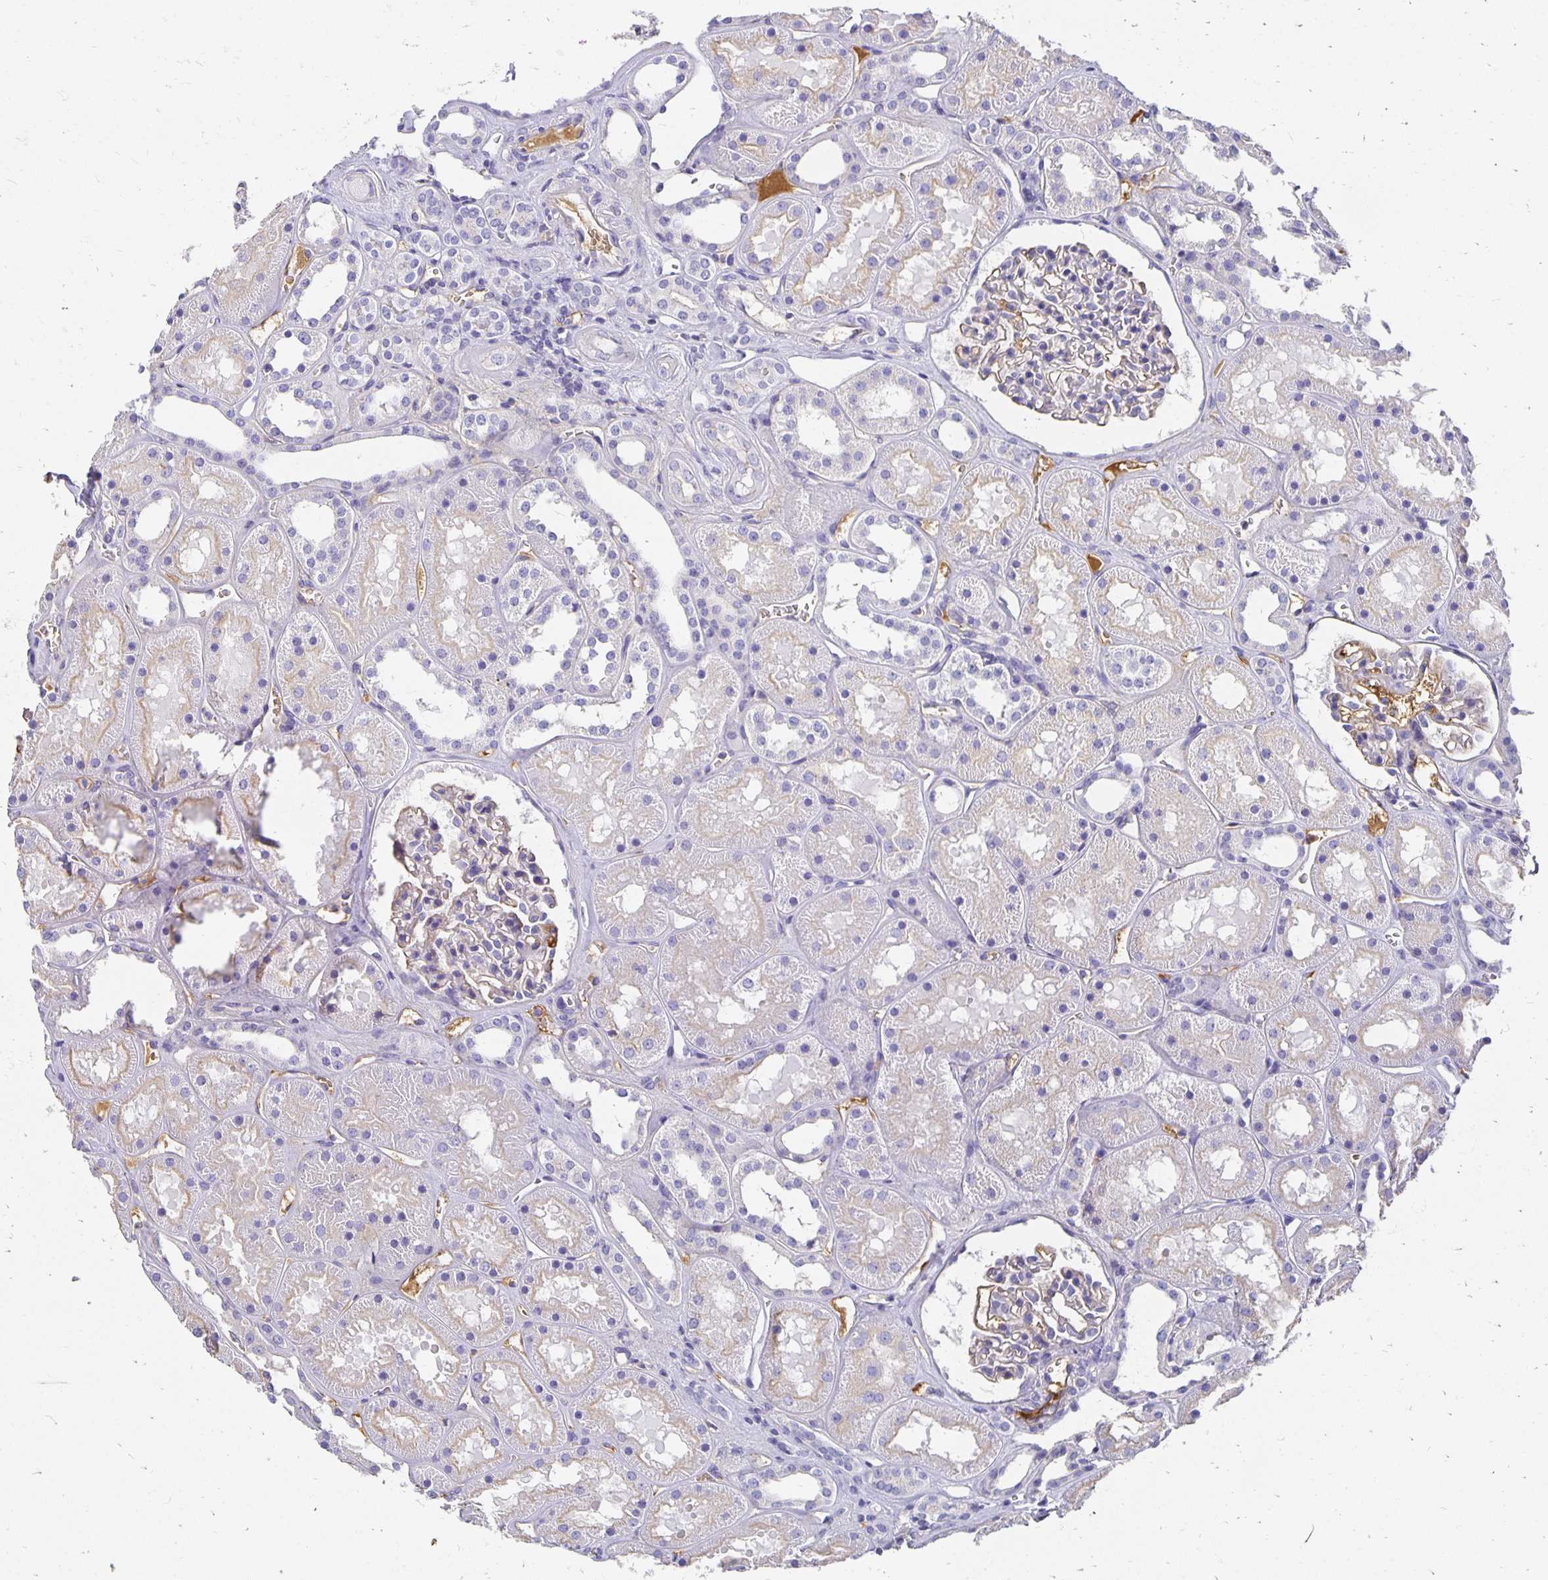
{"staining": {"intensity": "weak", "quantity": "<25%", "location": "cytoplasmic/membranous"}, "tissue": "kidney", "cell_type": "Cells in glomeruli", "image_type": "normal", "snomed": [{"axis": "morphology", "description": "Normal tissue, NOS"}, {"axis": "topography", "description": "Kidney"}], "caption": "Benign kidney was stained to show a protein in brown. There is no significant expression in cells in glomeruli.", "gene": "APOB", "patient": {"sex": "female", "age": 41}}